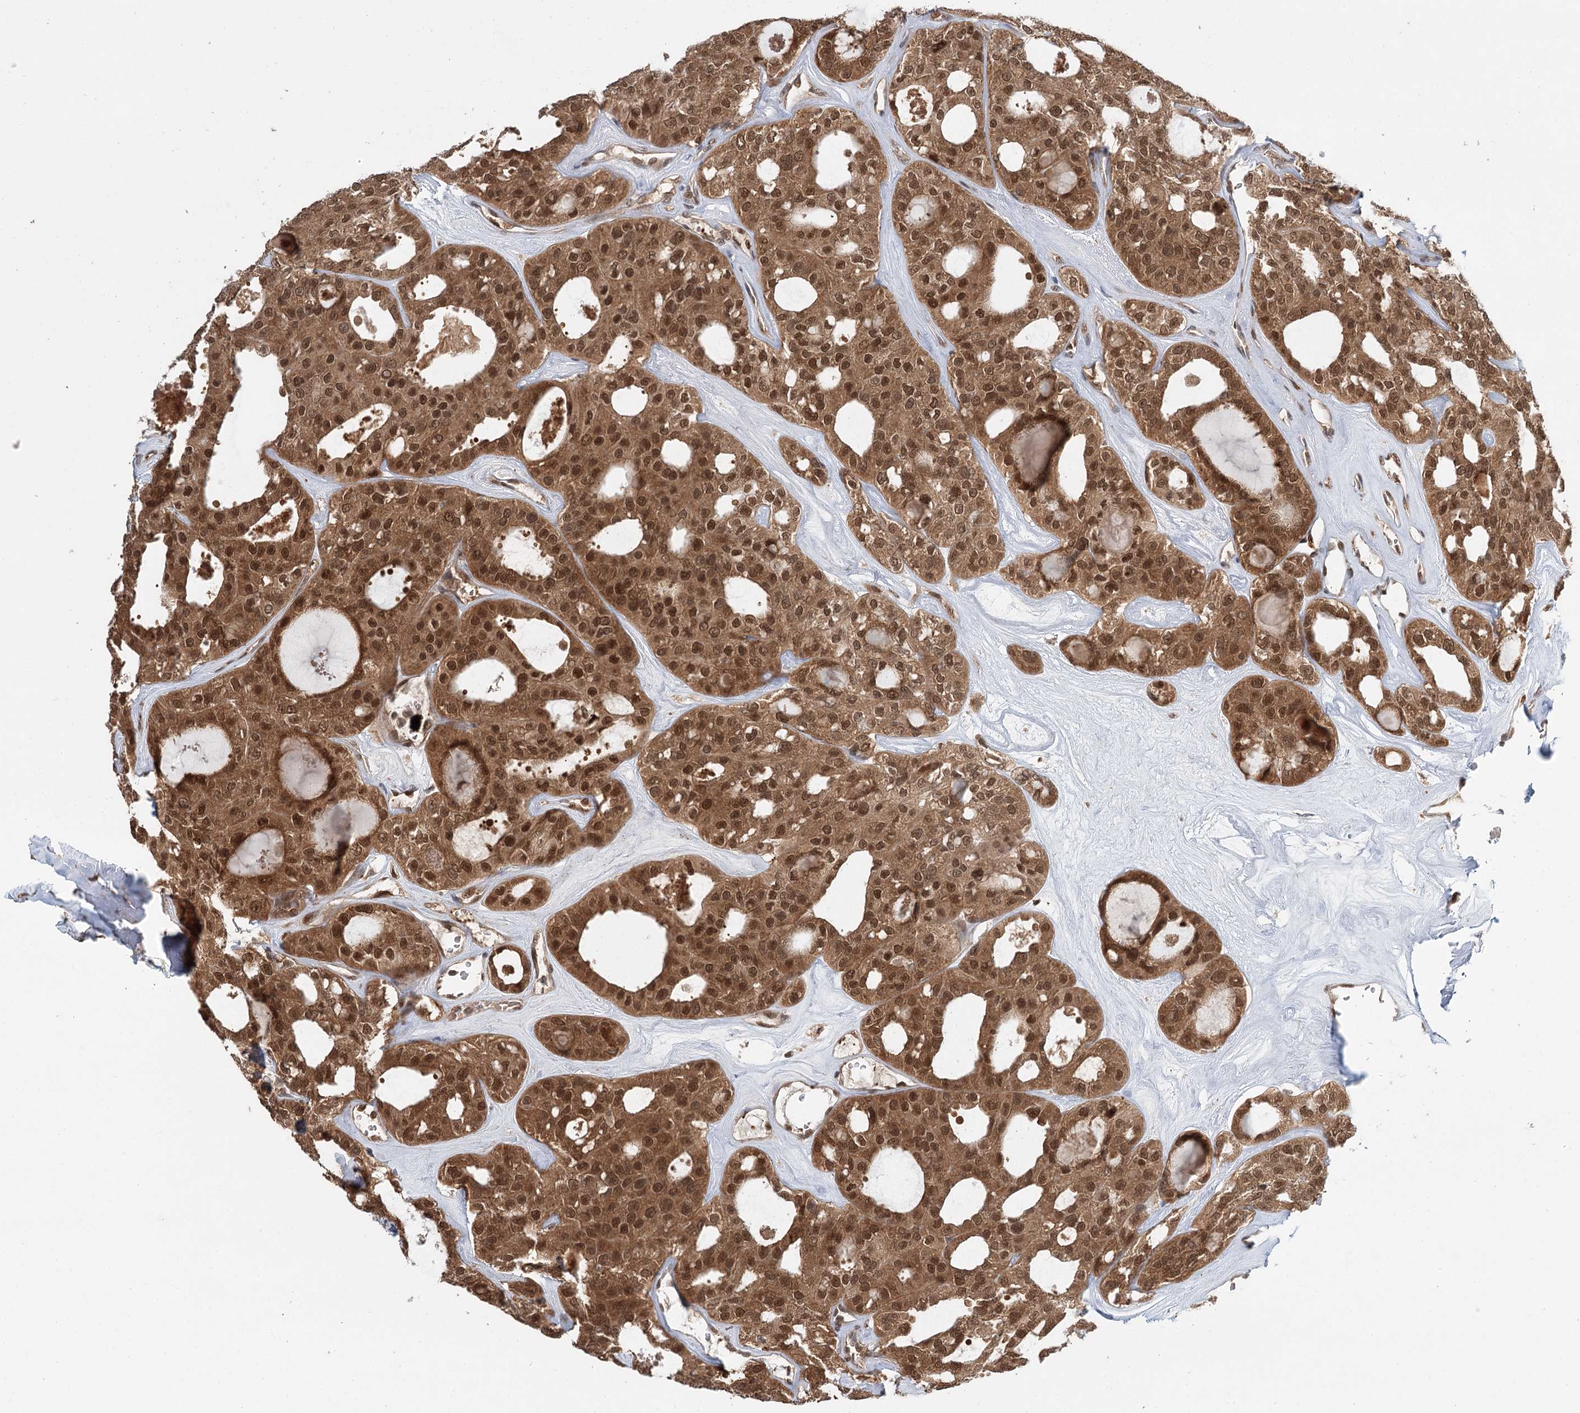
{"staining": {"intensity": "strong", "quantity": ">75%", "location": "cytoplasmic/membranous,nuclear"}, "tissue": "thyroid cancer", "cell_type": "Tumor cells", "image_type": "cancer", "snomed": [{"axis": "morphology", "description": "Follicular adenoma carcinoma, NOS"}, {"axis": "topography", "description": "Thyroid gland"}], "caption": "An image showing strong cytoplasmic/membranous and nuclear staining in approximately >75% of tumor cells in follicular adenoma carcinoma (thyroid), as visualized by brown immunohistochemical staining.", "gene": "N6AMT1", "patient": {"sex": "male", "age": 75}}